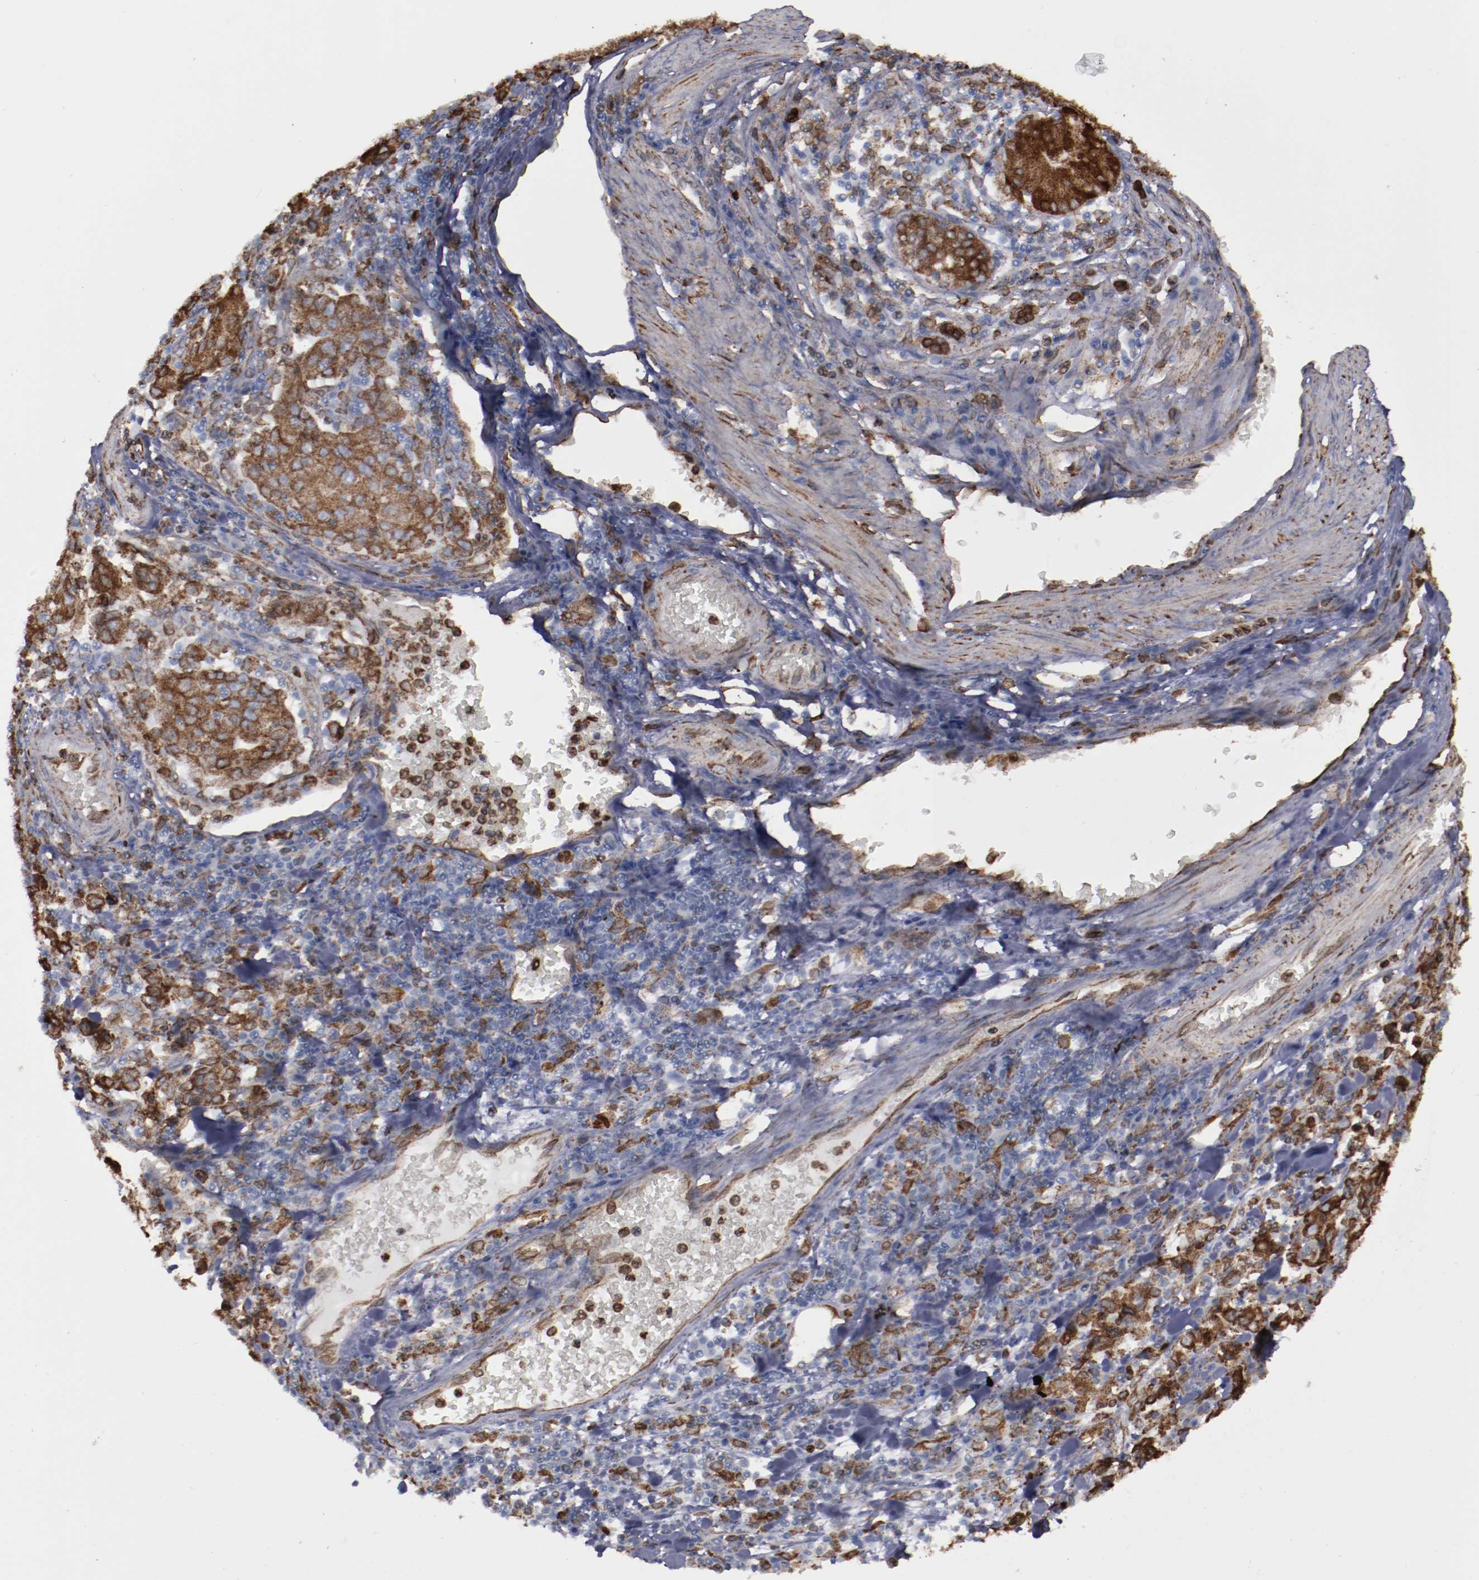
{"staining": {"intensity": "strong", "quantity": ">75%", "location": "cytoplasmic/membranous"}, "tissue": "stomach cancer", "cell_type": "Tumor cells", "image_type": "cancer", "snomed": [{"axis": "morphology", "description": "Normal tissue, NOS"}, {"axis": "morphology", "description": "Adenocarcinoma, NOS"}, {"axis": "topography", "description": "Stomach, upper"}, {"axis": "topography", "description": "Stomach"}], "caption": "High-magnification brightfield microscopy of adenocarcinoma (stomach) stained with DAB (brown) and counterstained with hematoxylin (blue). tumor cells exhibit strong cytoplasmic/membranous staining is appreciated in approximately>75% of cells.", "gene": "ERLIN2", "patient": {"sex": "male", "age": 59}}